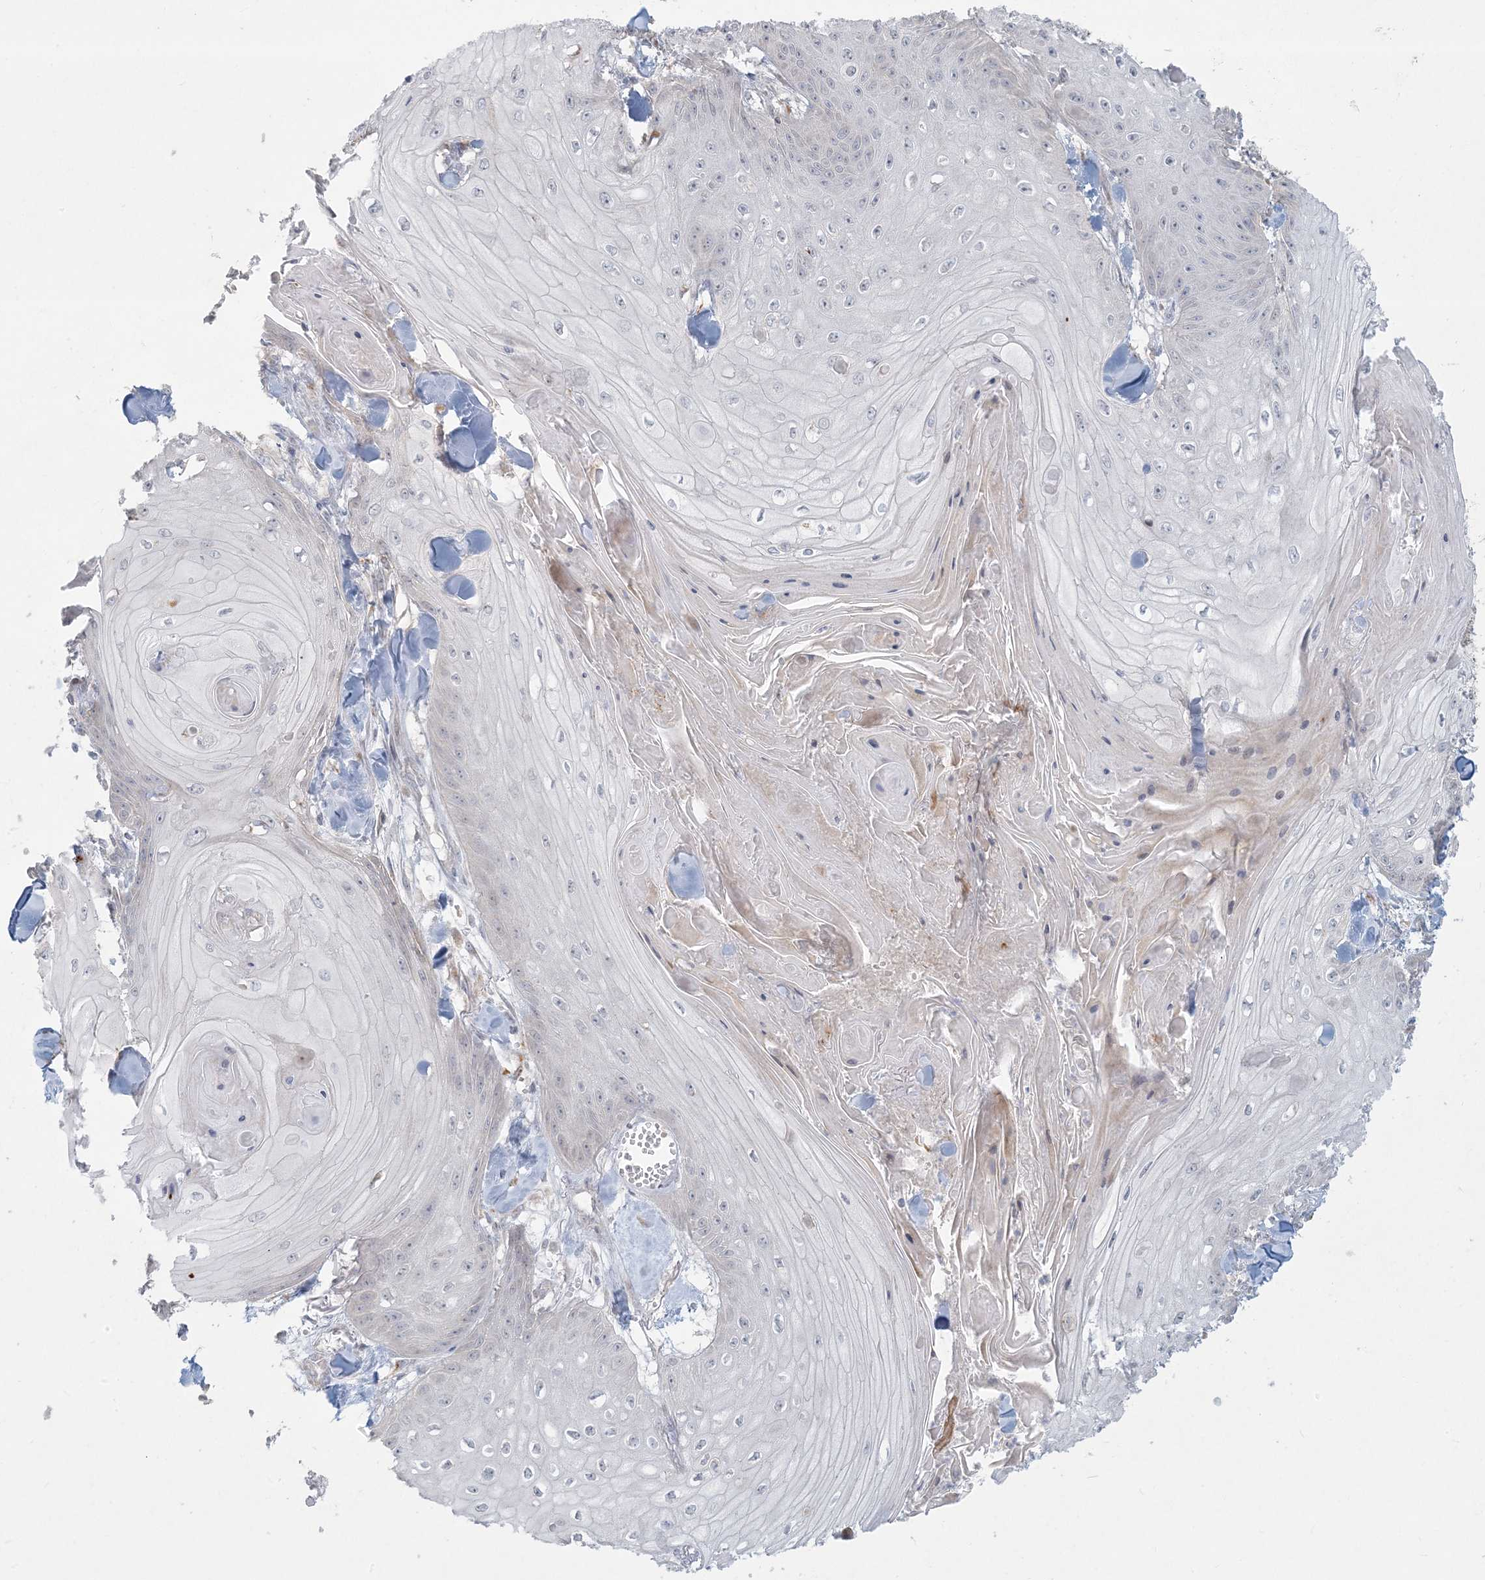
{"staining": {"intensity": "weak", "quantity": "<25%", "location": "cytoplasmic/membranous"}, "tissue": "skin cancer", "cell_type": "Tumor cells", "image_type": "cancer", "snomed": [{"axis": "morphology", "description": "Squamous cell carcinoma, NOS"}, {"axis": "topography", "description": "Skin"}], "caption": "DAB immunohistochemical staining of skin cancer shows no significant staining in tumor cells.", "gene": "MCAT", "patient": {"sex": "male", "age": 74}}